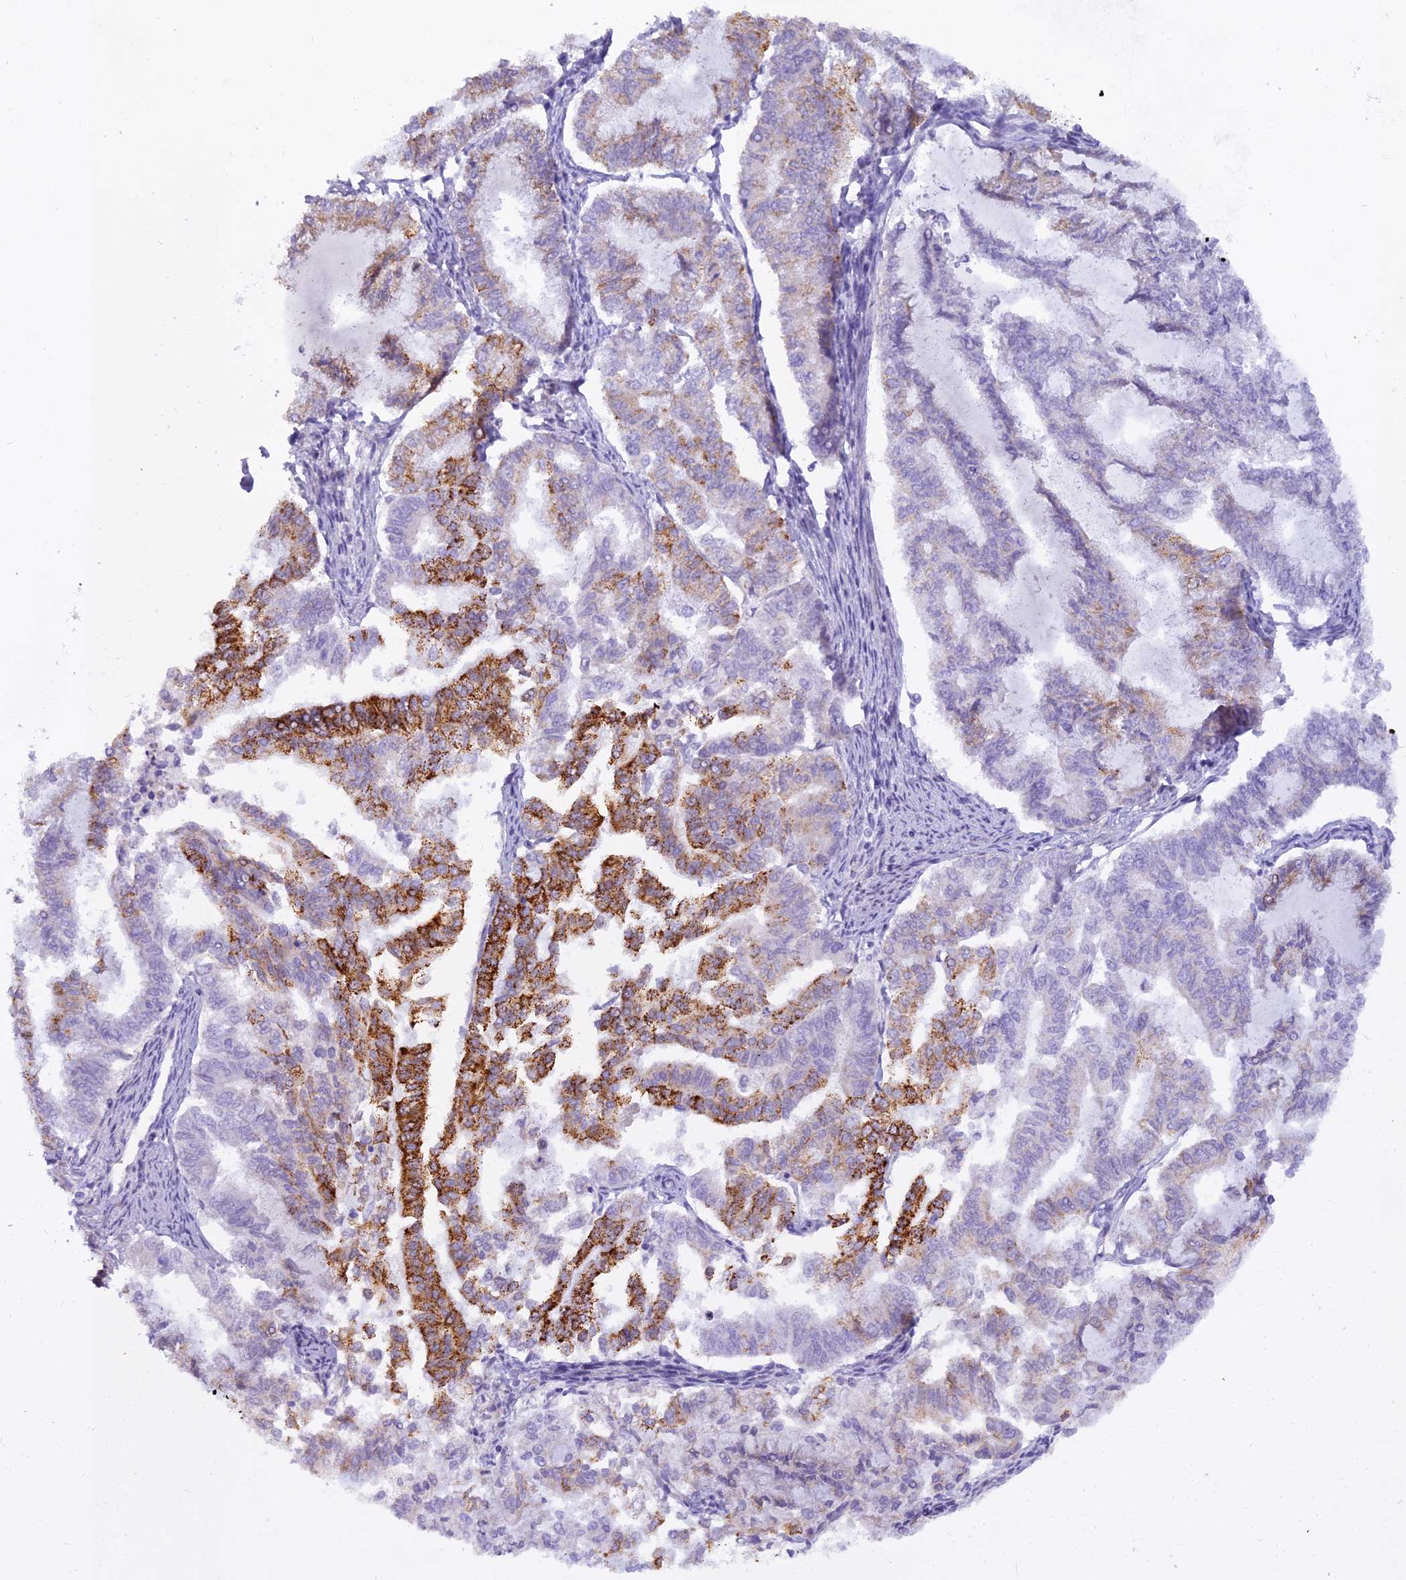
{"staining": {"intensity": "strong", "quantity": "<25%", "location": "cytoplasmic/membranous"}, "tissue": "endometrial cancer", "cell_type": "Tumor cells", "image_type": "cancer", "snomed": [{"axis": "morphology", "description": "Adenocarcinoma, NOS"}, {"axis": "topography", "description": "Endometrium"}], "caption": "About <25% of tumor cells in endometrial cancer (adenocarcinoma) display strong cytoplasmic/membranous protein positivity as visualized by brown immunohistochemical staining.", "gene": "OSTN", "patient": {"sex": "female", "age": 79}}